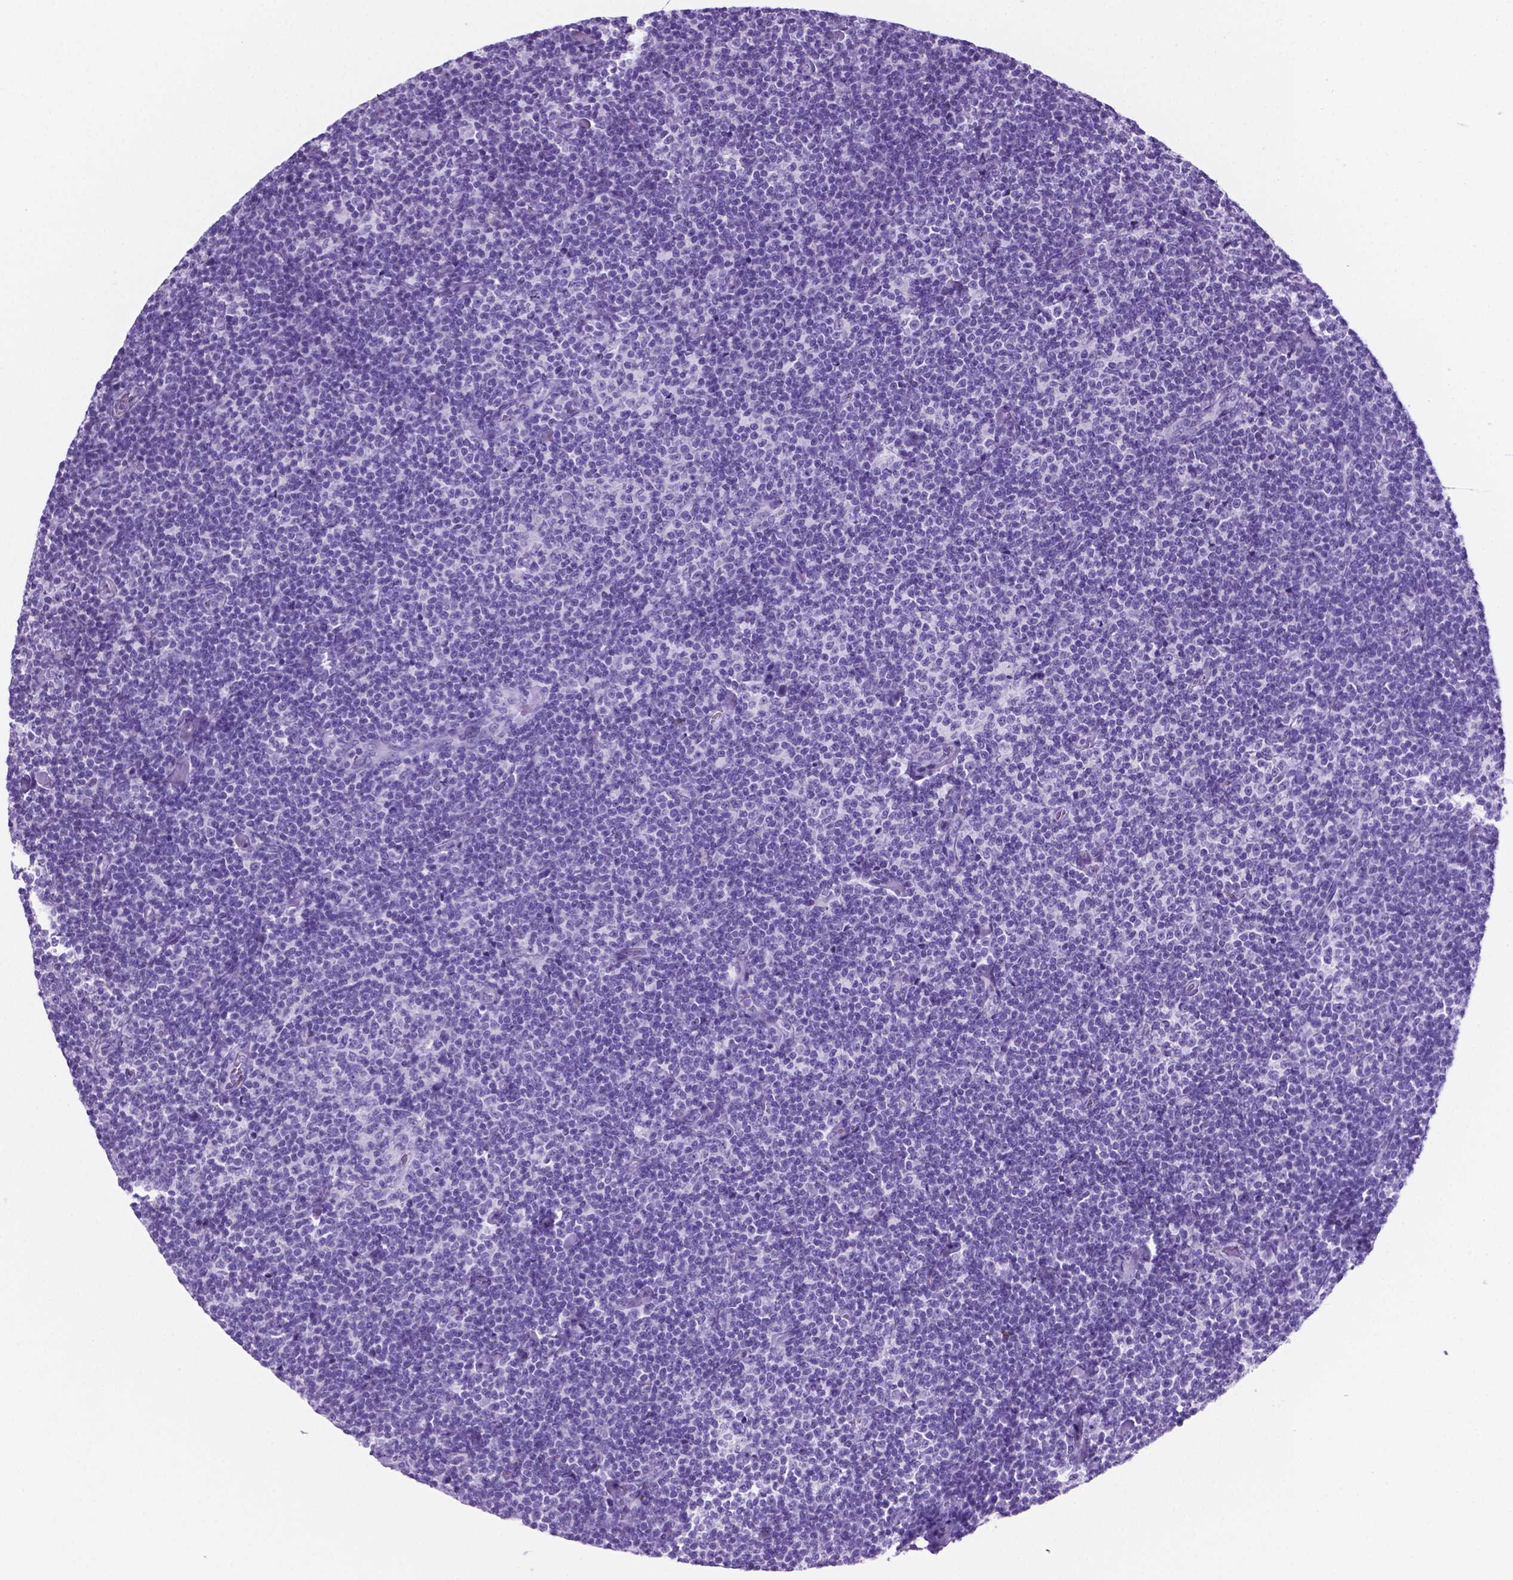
{"staining": {"intensity": "negative", "quantity": "none", "location": "none"}, "tissue": "lymphoma", "cell_type": "Tumor cells", "image_type": "cancer", "snomed": [{"axis": "morphology", "description": "Malignant lymphoma, non-Hodgkin's type, Low grade"}, {"axis": "topography", "description": "Lymph node"}], "caption": "This is an immunohistochemistry photomicrograph of low-grade malignant lymphoma, non-Hodgkin's type. There is no expression in tumor cells.", "gene": "C17orf107", "patient": {"sex": "male", "age": 81}}